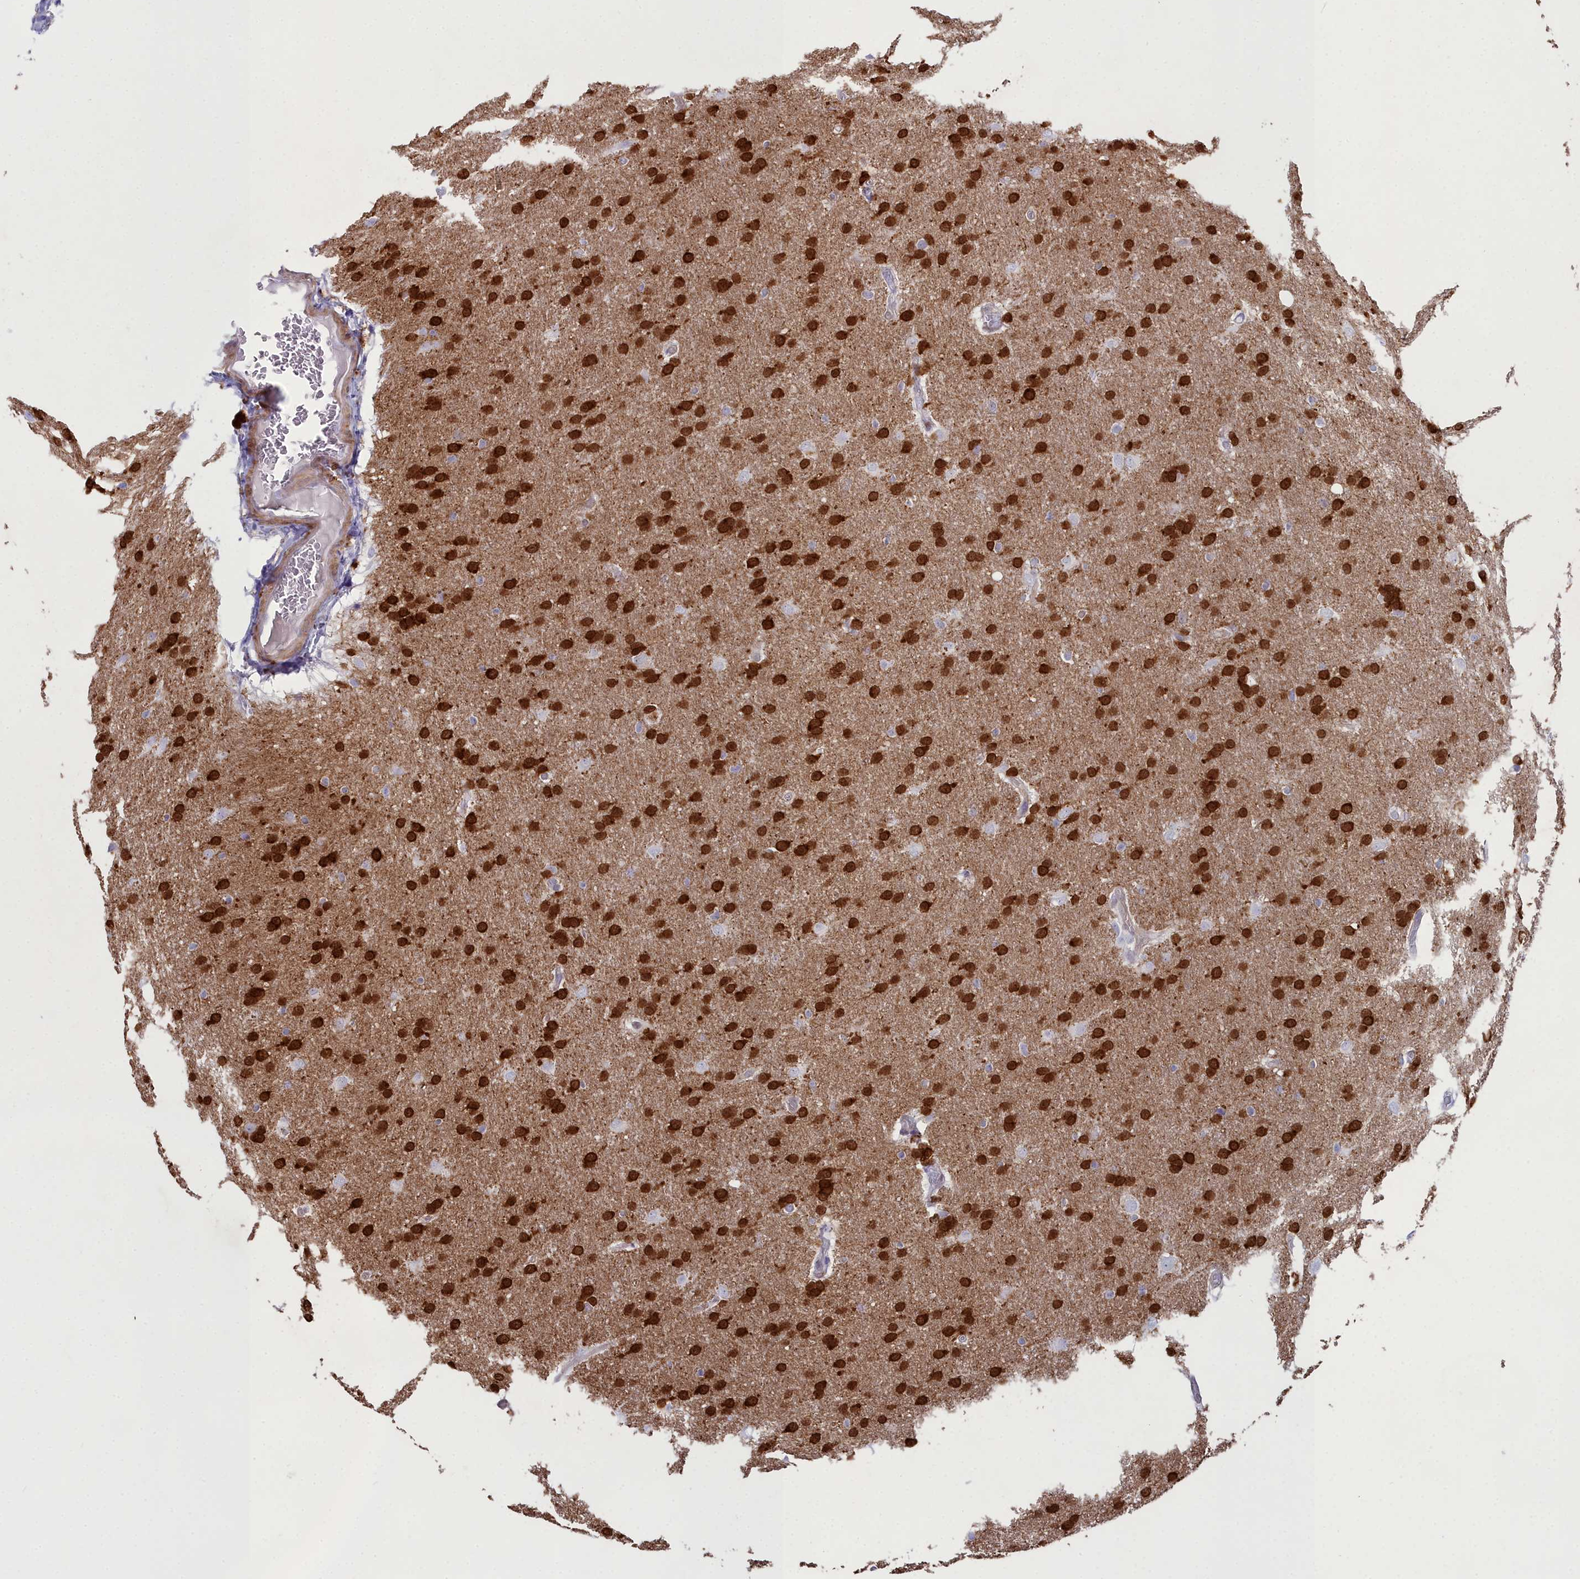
{"staining": {"intensity": "strong", "quantity": ">75%", "location": "nuclear"}, "tissue": "glioma", "cell_type": "Tumor cells", "image_type": "cancer", "snomed": [{"axis": "morphology", "description": "Glioma, malignant, Low grade"}, {"axis": "topography", "description": "Brain"}], "caption": "Brown immunohistochemical staining in glioma displays strong nuclear staining in about >75% of tumor cells.", "gene": "PPP1R14A", "patient": {"sex": "female", "age": 32}}